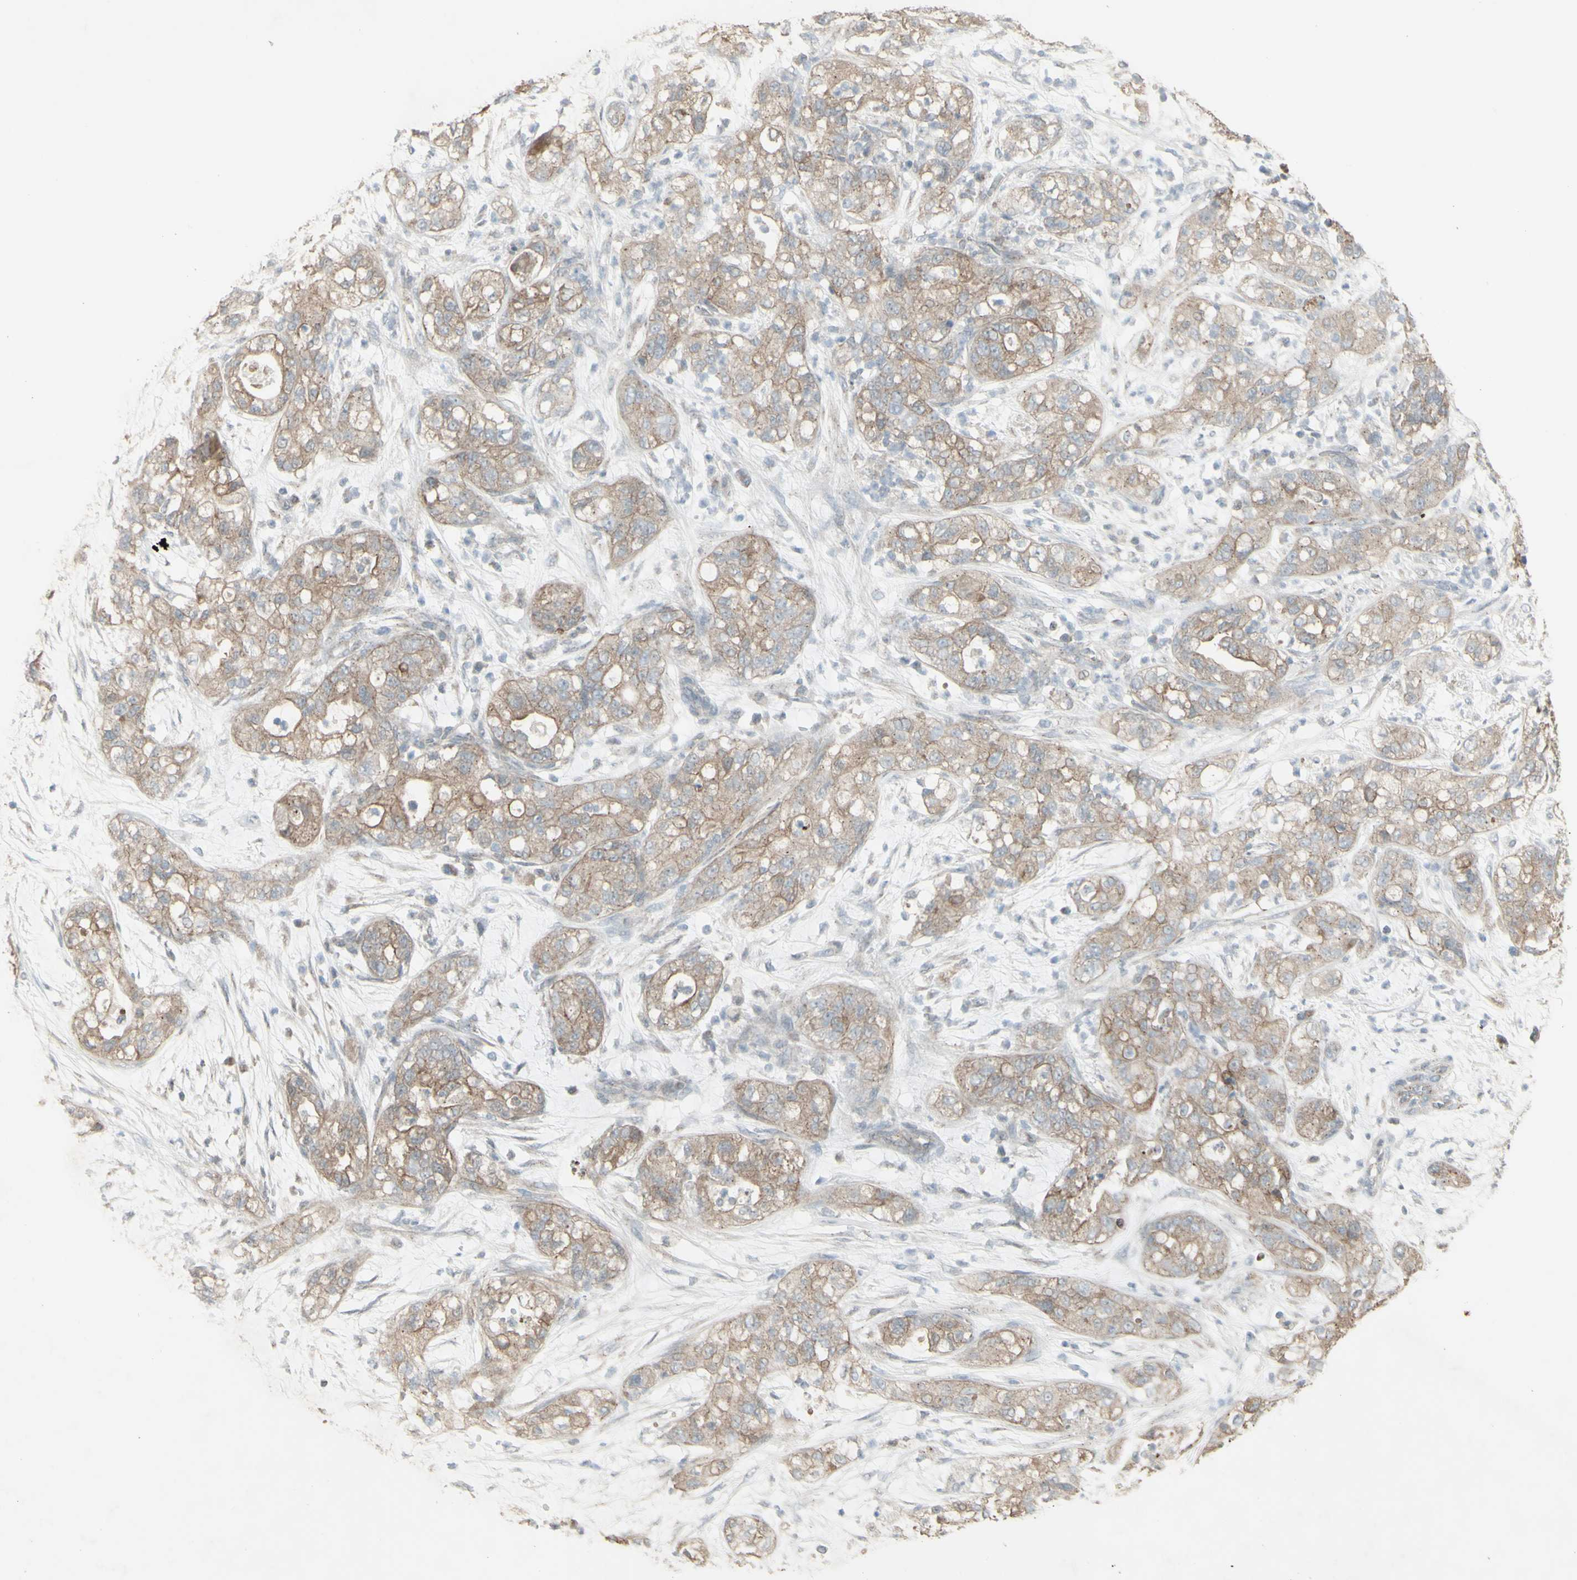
{"staining": {"intensity": "weak", "quantity": ">75%", "location": "cytoplasmic/membranous"}, "tissue": "pancreatic cancer", "cell_type": "Tumor cells", "image_type": "cancer", "snomed": [{"axis": "morphology", "description": "Adenocarcinoma, NOS"}, {"axis": "topography", "description": "Pancreas"}], "caption": "The histopathology image exhibits immunohistochemical staining of pancreatic cancer (adenocarcinoma). There is weak cytoplasmic/membranous positivity is appreciated in about >75% of tumor cells.", "gene": "FXYD3", "patient": {"sex": "female", "age": 78}}